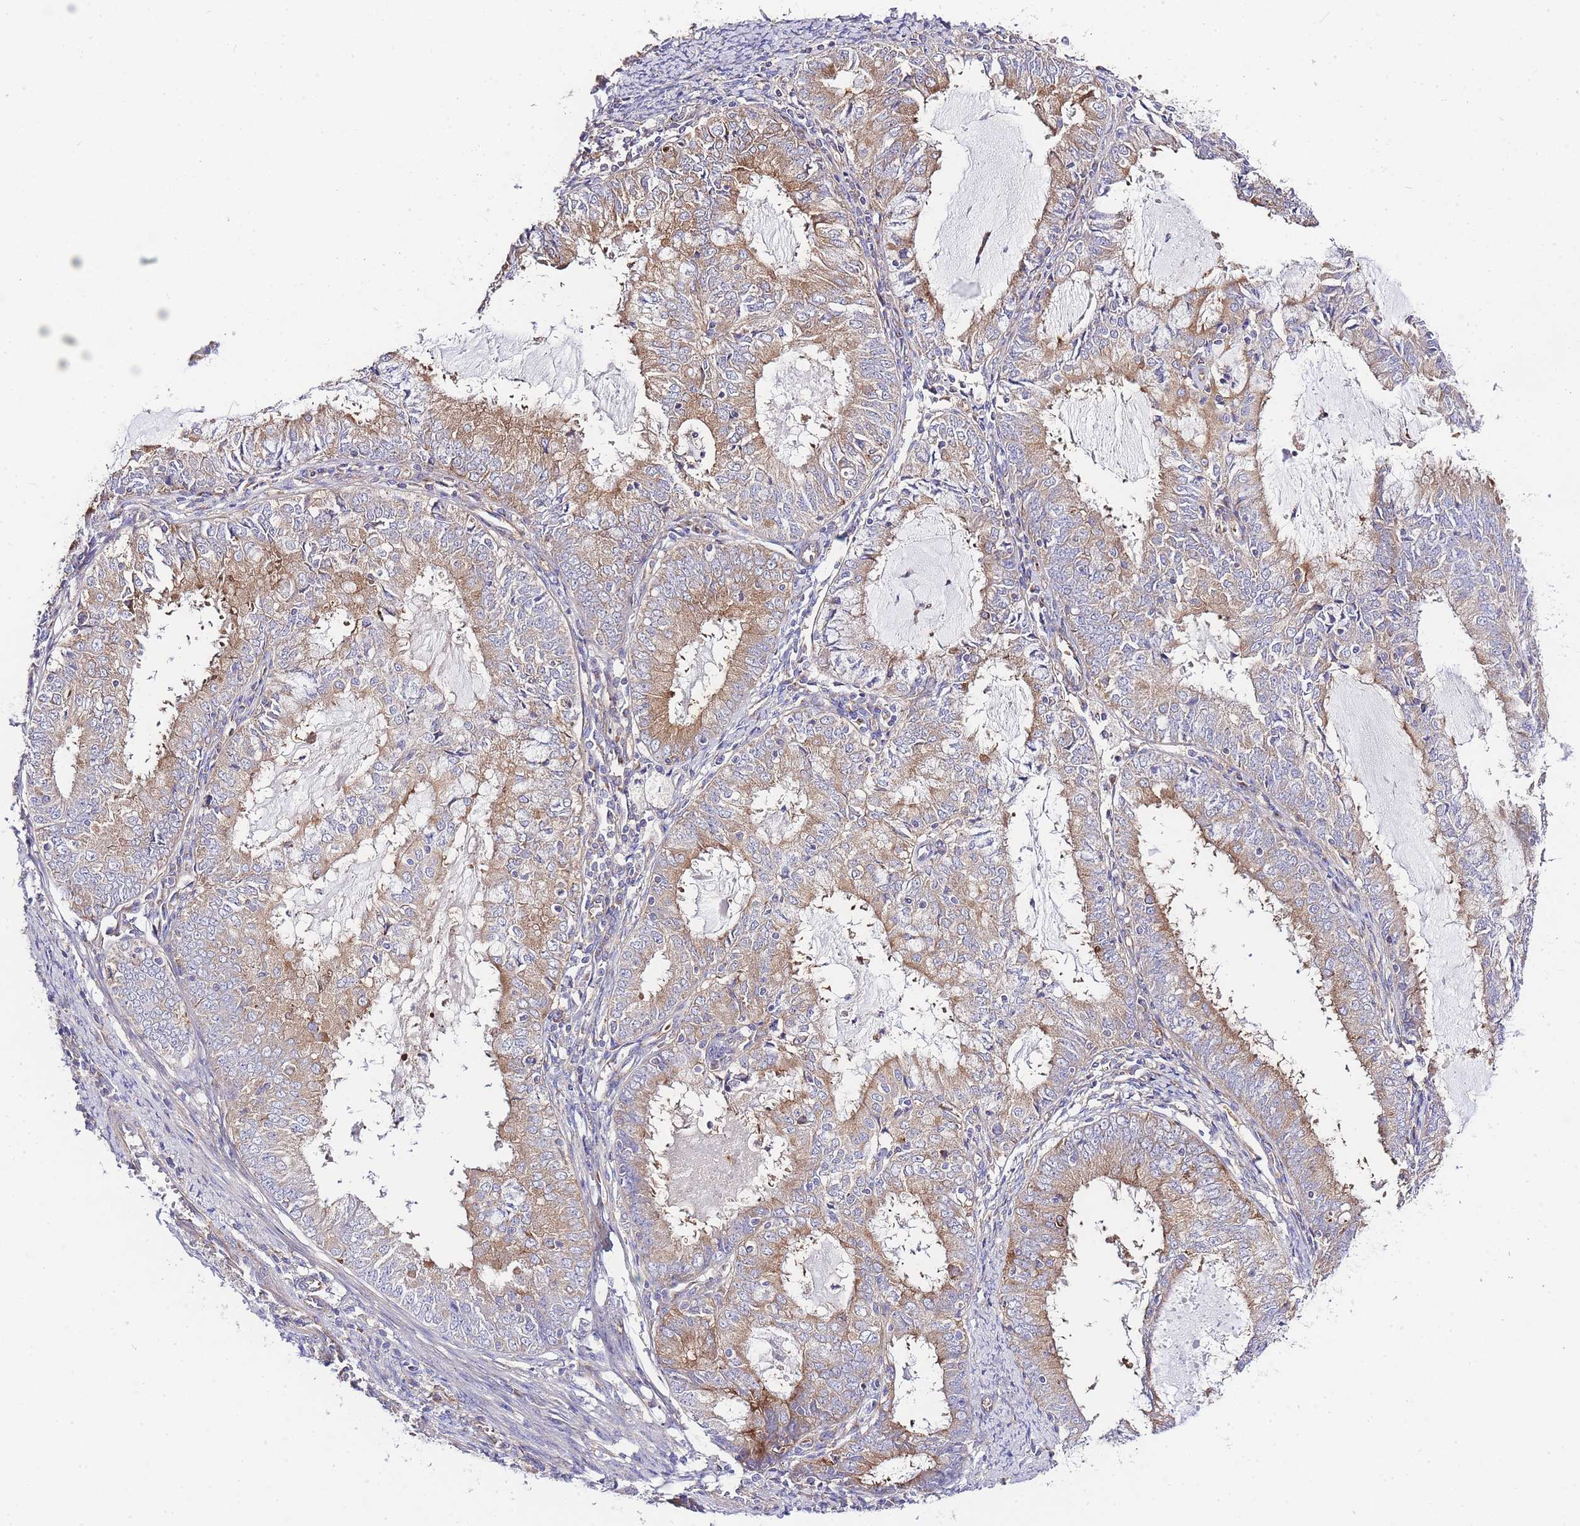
{"staining": {"intensity": "moderate", "quantity": "25%-75%", "location": "cytoplasmic/membranous"}, "tissue": "endometrial cancer", "cell_type": "Tumor cells", "image_type": "cancer", "snomed": [{"axis": "morphology", "description": "Adenocarcinoma, NOS"}, {"axis": "topography", "description": "Endometrium"}], "caption": "Immunohistochemical staining of endometrial adenocarcinoma reveals medium levels of moderate cytoplasmic/membranous positivity in approximately 25%-75% of tumor cells.", "gene": "INSYN2B", "patient": {"sex": "female", "age": 57}}